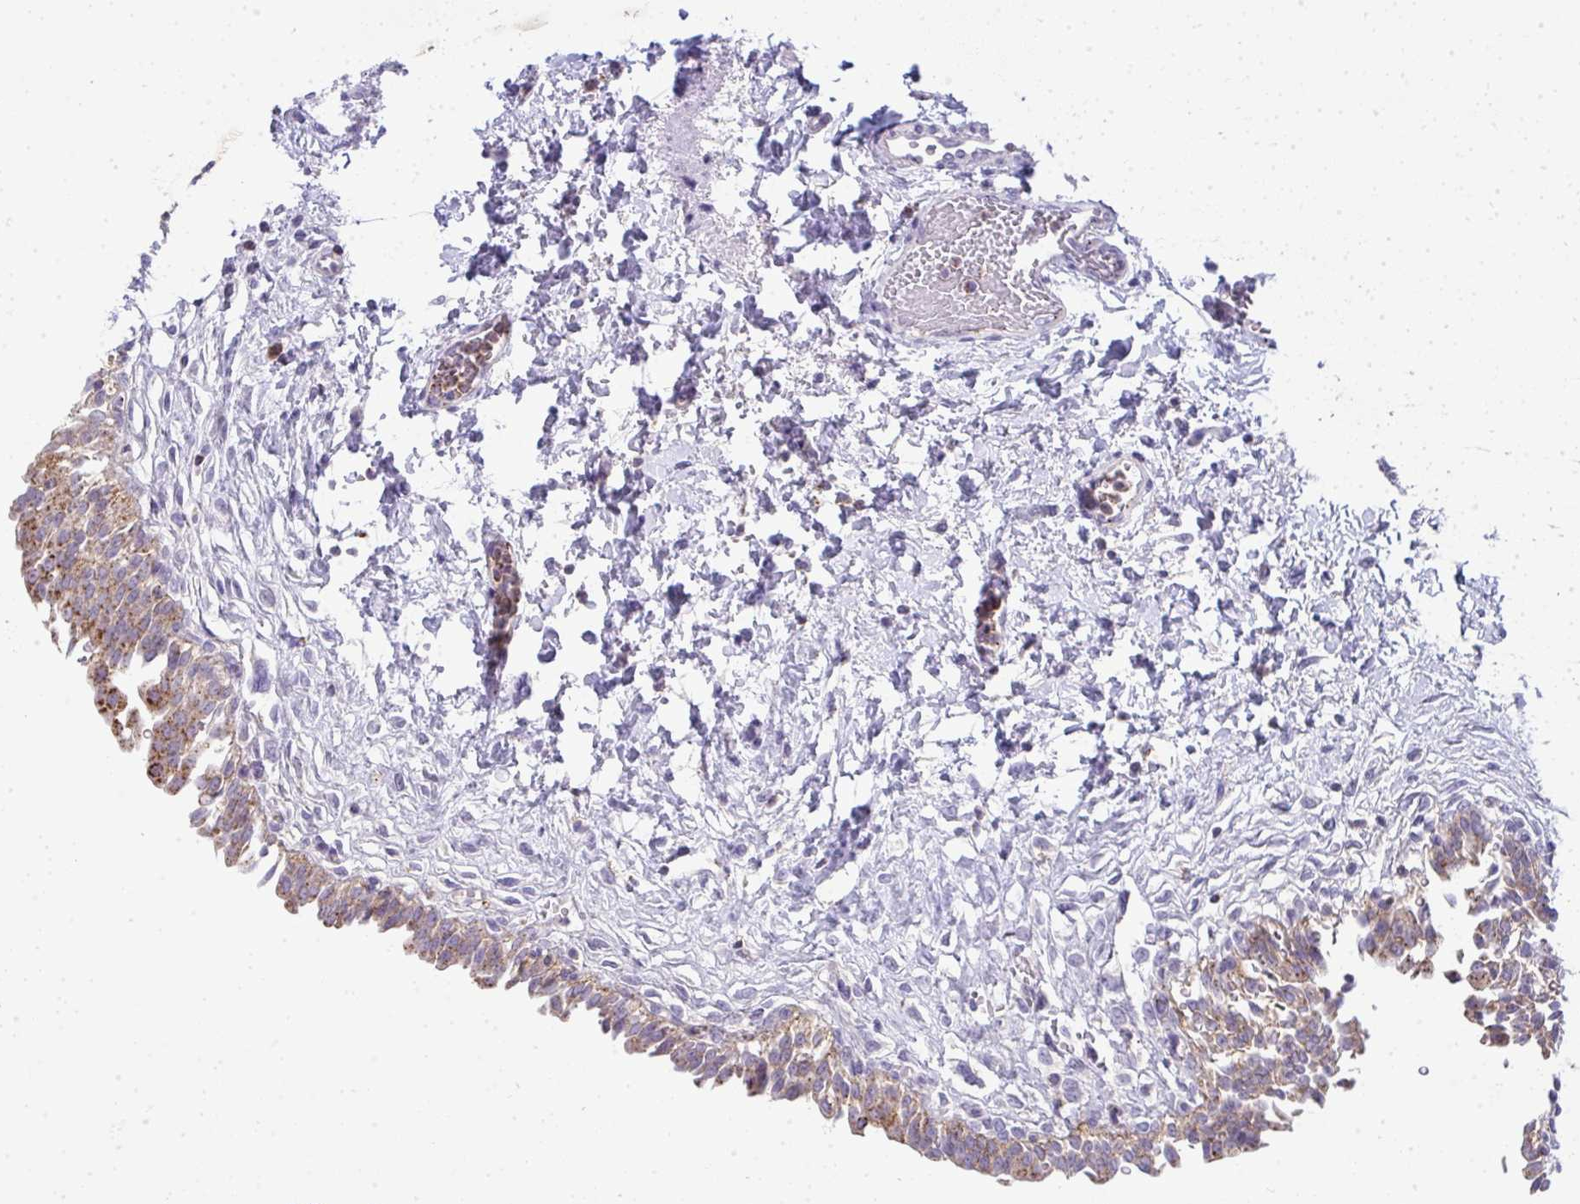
{"staining": {"intensity": "moderate", "quantity": "25%-75%", "location": "cytoplasmic/membranous"}, "tissue": "urinary bladder", "cell_type": "Urothelial cells", "image_type": "normal", "snomed": [{"axis": "morphology", "description": "Normal tissue, NOS"}, {"axis": "topography", "description": "Urinary bladder"}], "caption": "An immunohistochemistry (IHC) histopathology image of benign tissue is shown. Protein staining in brown labels moderate cytoplasmic/membranous positivity in urinary bladder within urothelial cells. (Stains: DAB in brown, nuclei in blue, Microscopy: brightfield microscopy at high magnification).", "gene": "VPS4B", "patient": {"sex": "male", "age": 37}}